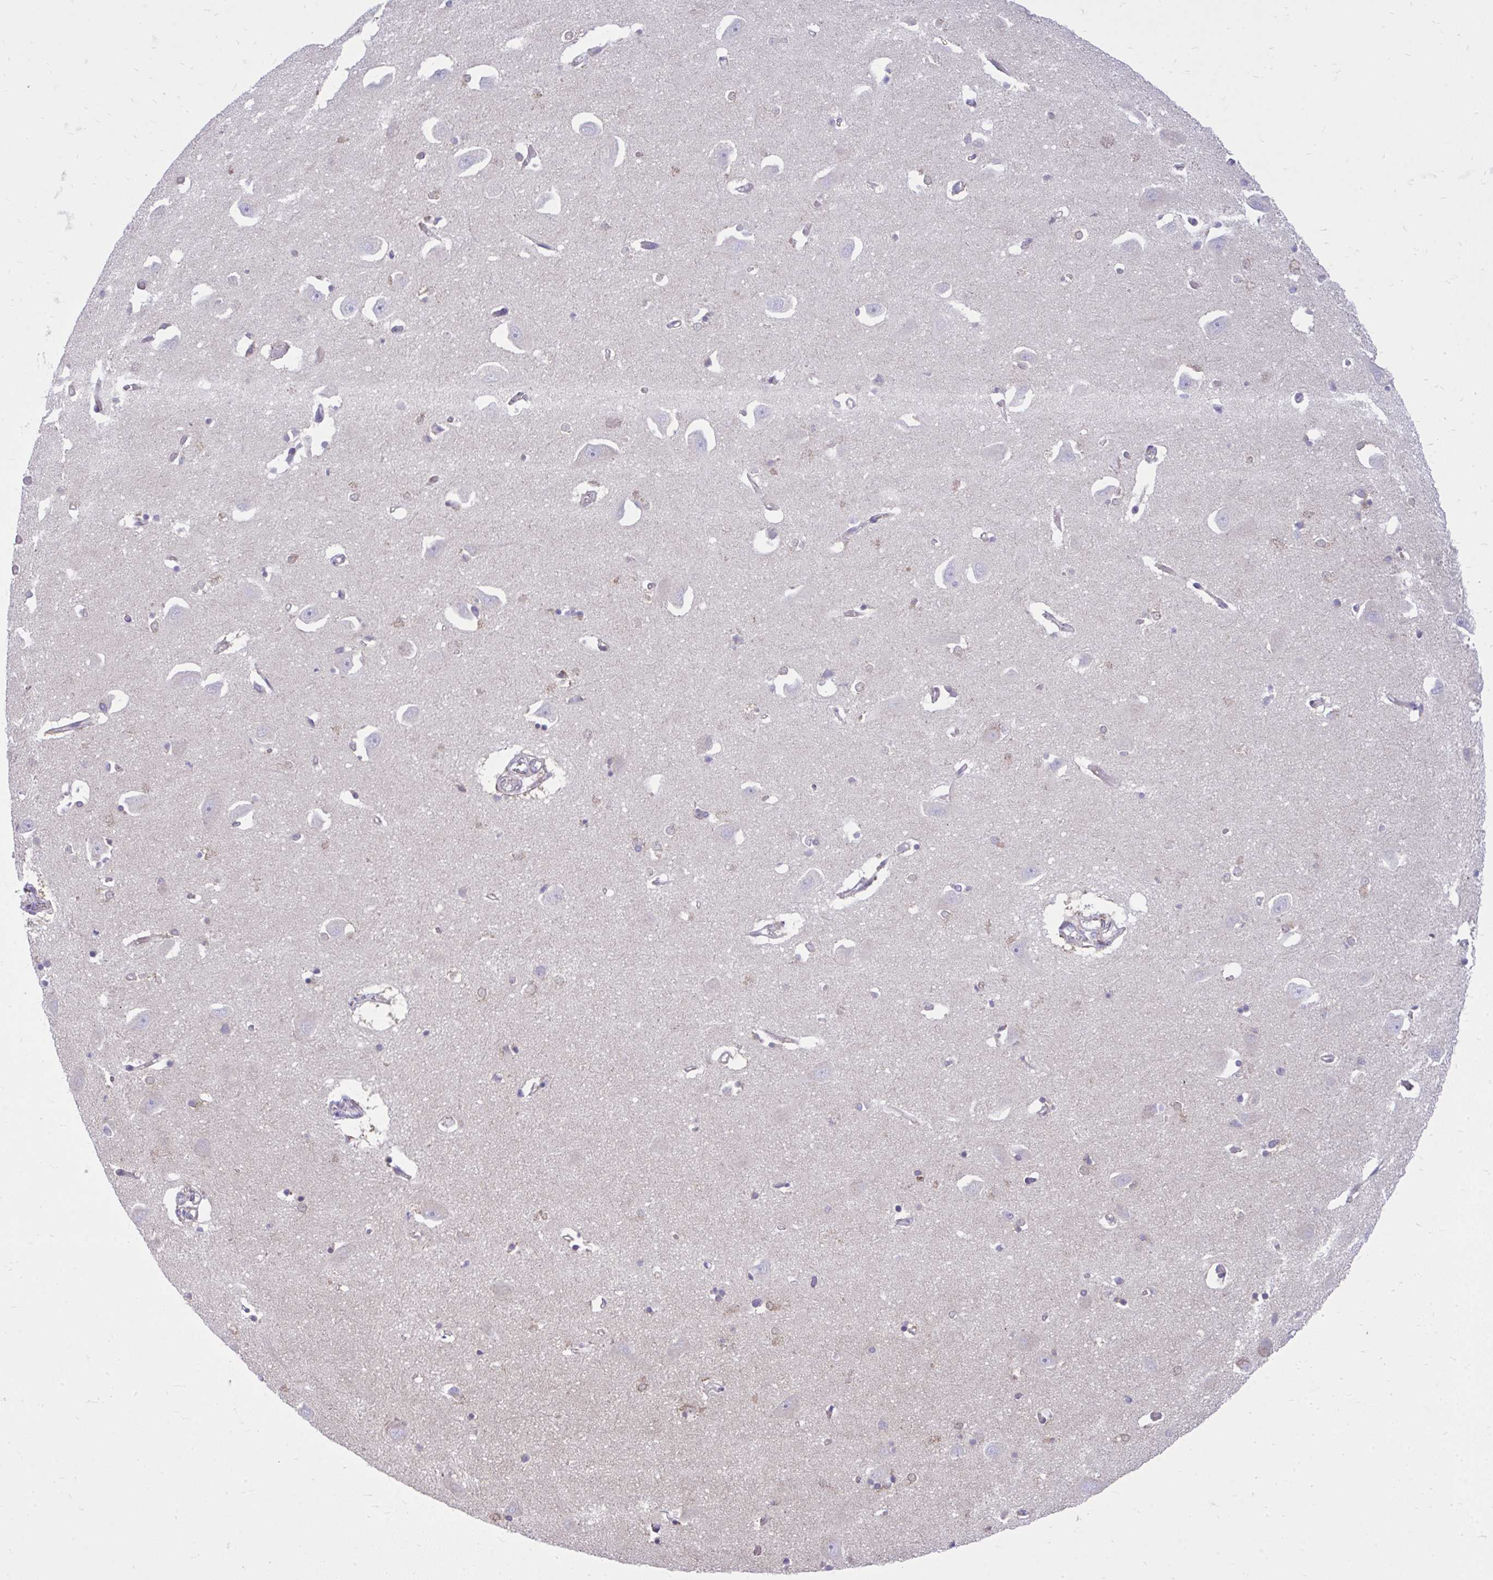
{"staining": {"intensity": "negative", "quantity": "none", "location": "none"}, "tissue": "caudate", "cell_type": "Glial cells", "image_type": "normal", "snomed": [{"axis": "morphology", "description": "Normal tissue, NOS"}, {"axis": "topography", "description": "Lateral ventricle wall"}, {"axis": "topography", "description": "Hippocampus"}], "caption": "Benign caudate was stained to show a protein in brown. There is no significant expression in glial cells.", "gene": "GPRIN3", "patient": {"sex": "female", "age": 63}}